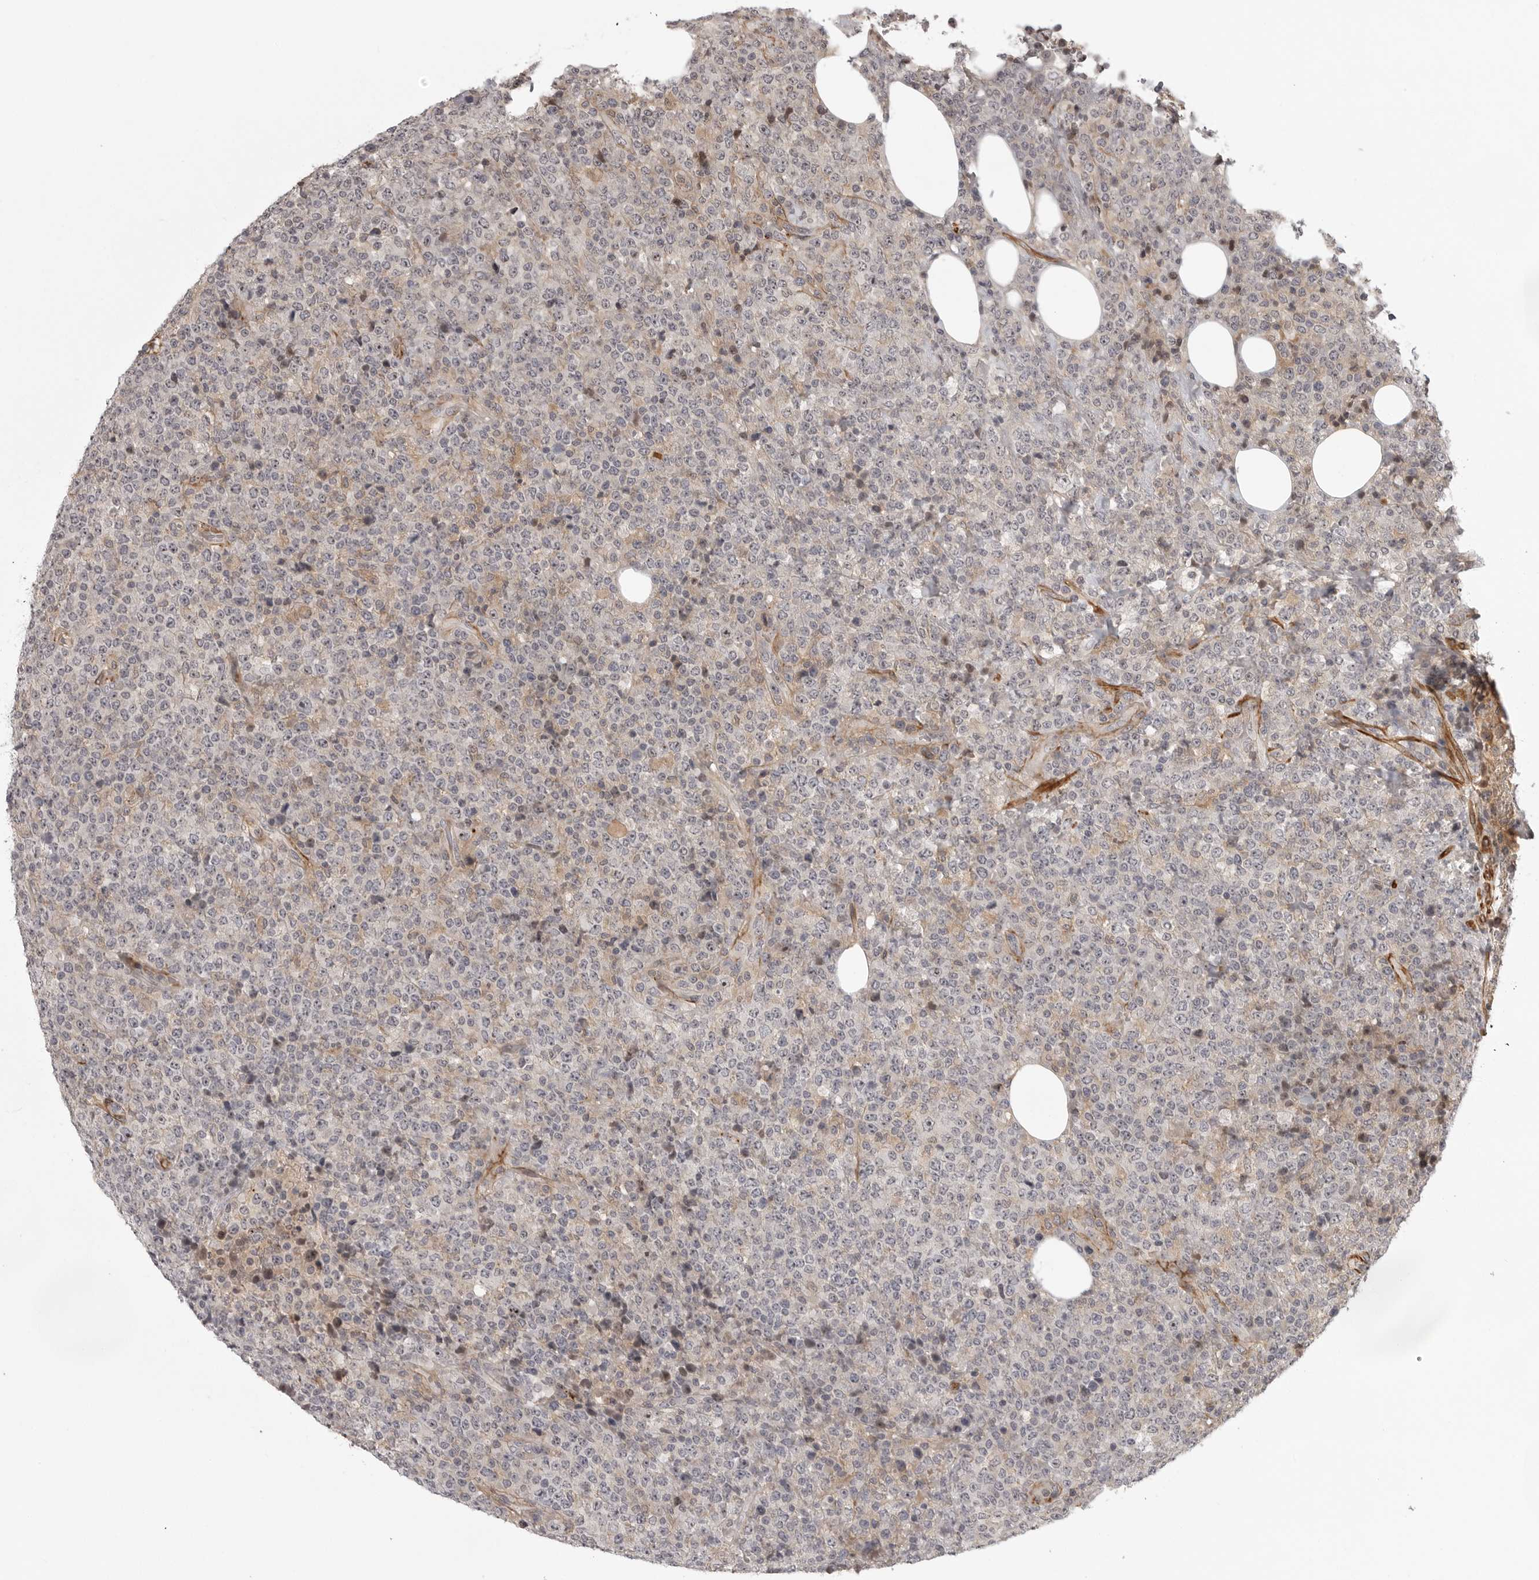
{"staining": {"intensity": "negative", "quantity": "none", "location": "none"}, "tissue": "lymphoma", "cell_type": "Tumor cells", "image_type": "cancer", "snomed": [{"axis": "morphology", "description": "Malignant lymphoma, non-Hodgkin's type, High grade"}, {"axis": "topography", "description": "Lymph node"}], "caption": "Immunohistochemical staining of malignant lymphoma, non-Hodgkin's type (high-grade) shows no significant expression in tumor cells.", "gene": "TUT4", "patient": {"sex": "male", "age": 13}}